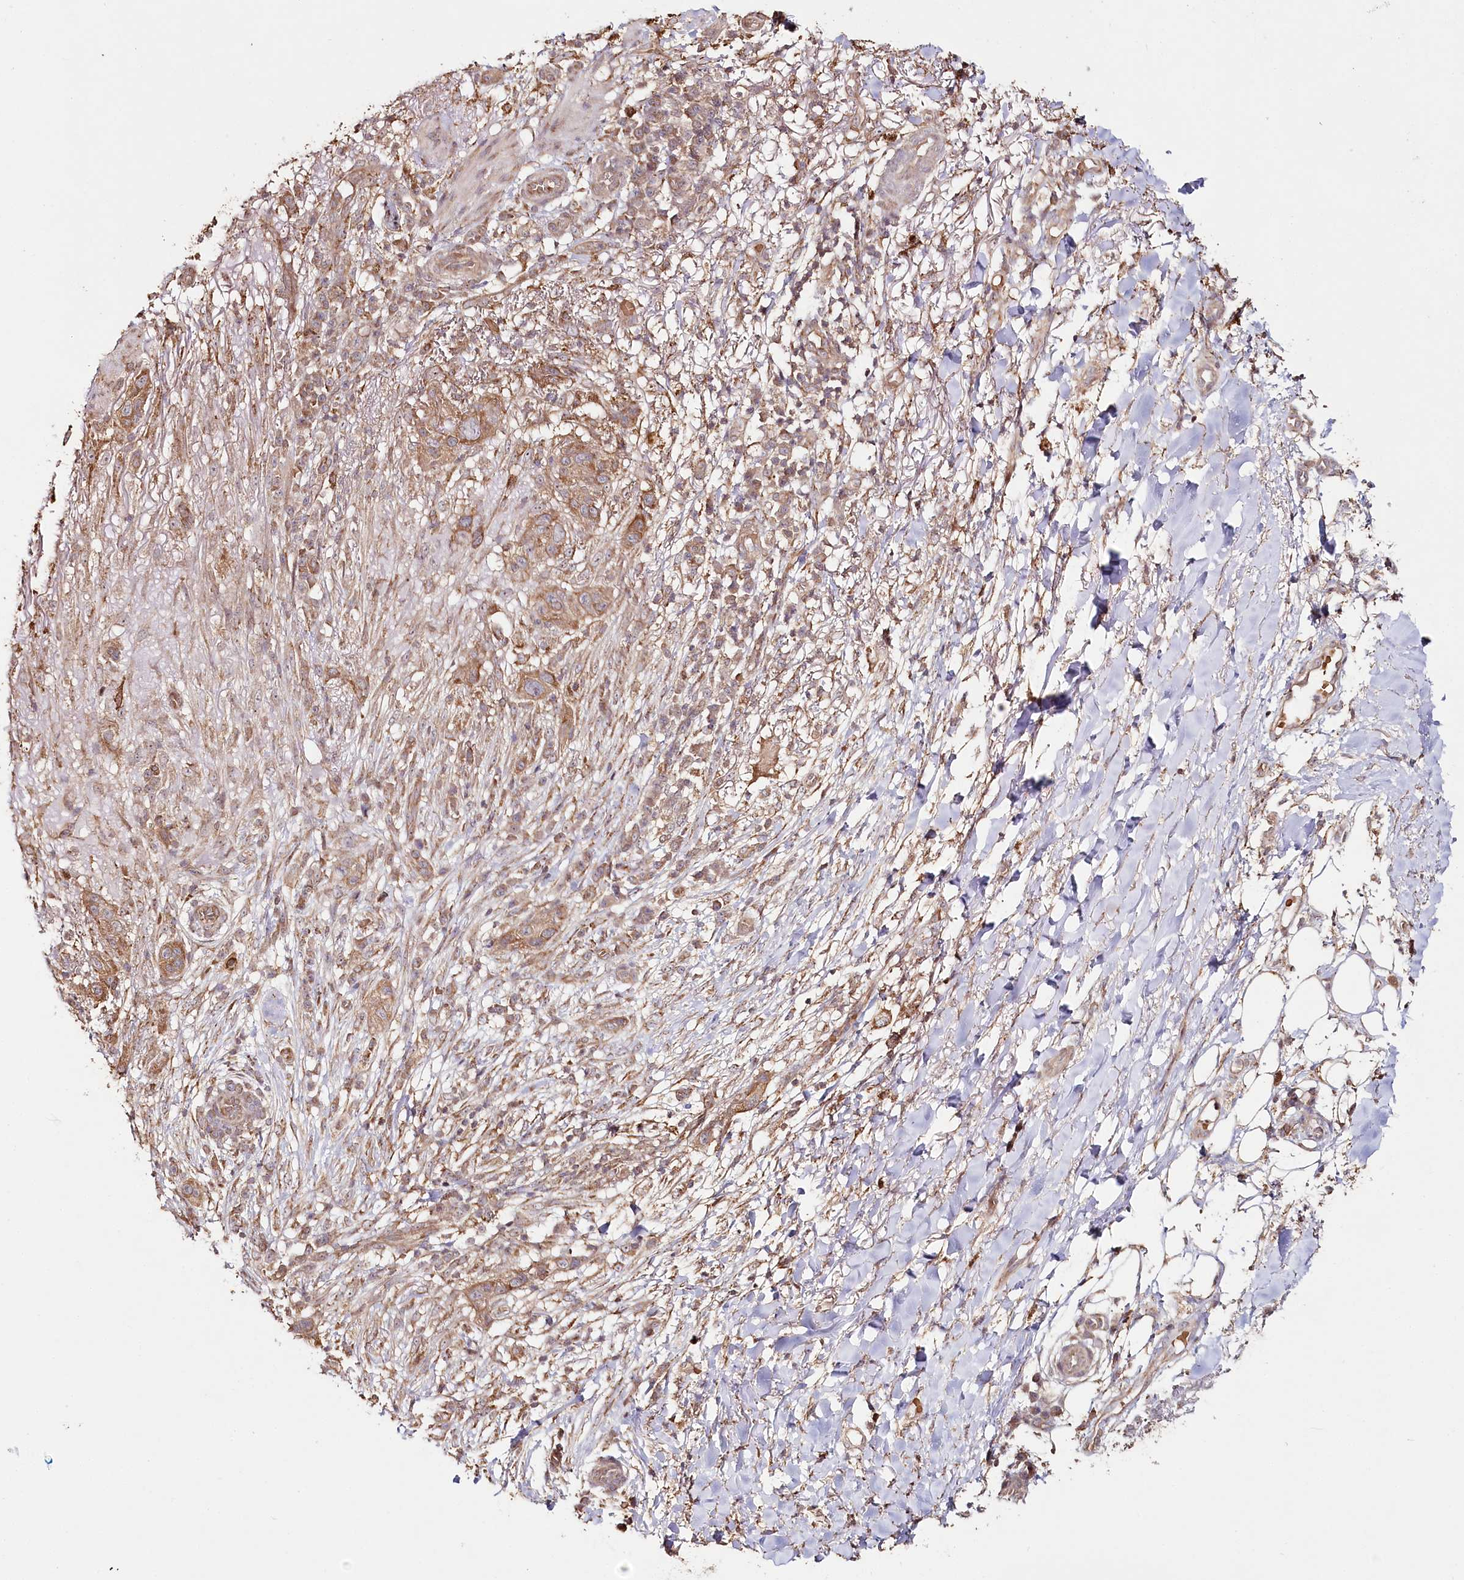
{"staining": {"intensity": "moderate", "quantity": ">75%", "location": "cytoplasmic/membranous"}, "tissue": "skin cancer", "cell_type": "Tumor cells", "image_type": "cancer", "snomed": [{"axis": "morphology", "description": "Normal tissue, NOS"}, {"axis": "morphology", "description": "Squamous cell carcinoma, NOS"}, {"axis": "topography", "description": "Skin"}], "caption": "A high-resolution micrograph shows immunohistochemistry (IHC) staining of skin squamous cell carcinoma, which shows moderate cytoplasmic/membranous expression in approximately >75% of tumor cells. The protein of interest is shown in brown color, while the nuclei are stained blue.", "gene": "OTUD4", "patient": {"sex": "female", "age": 96}}